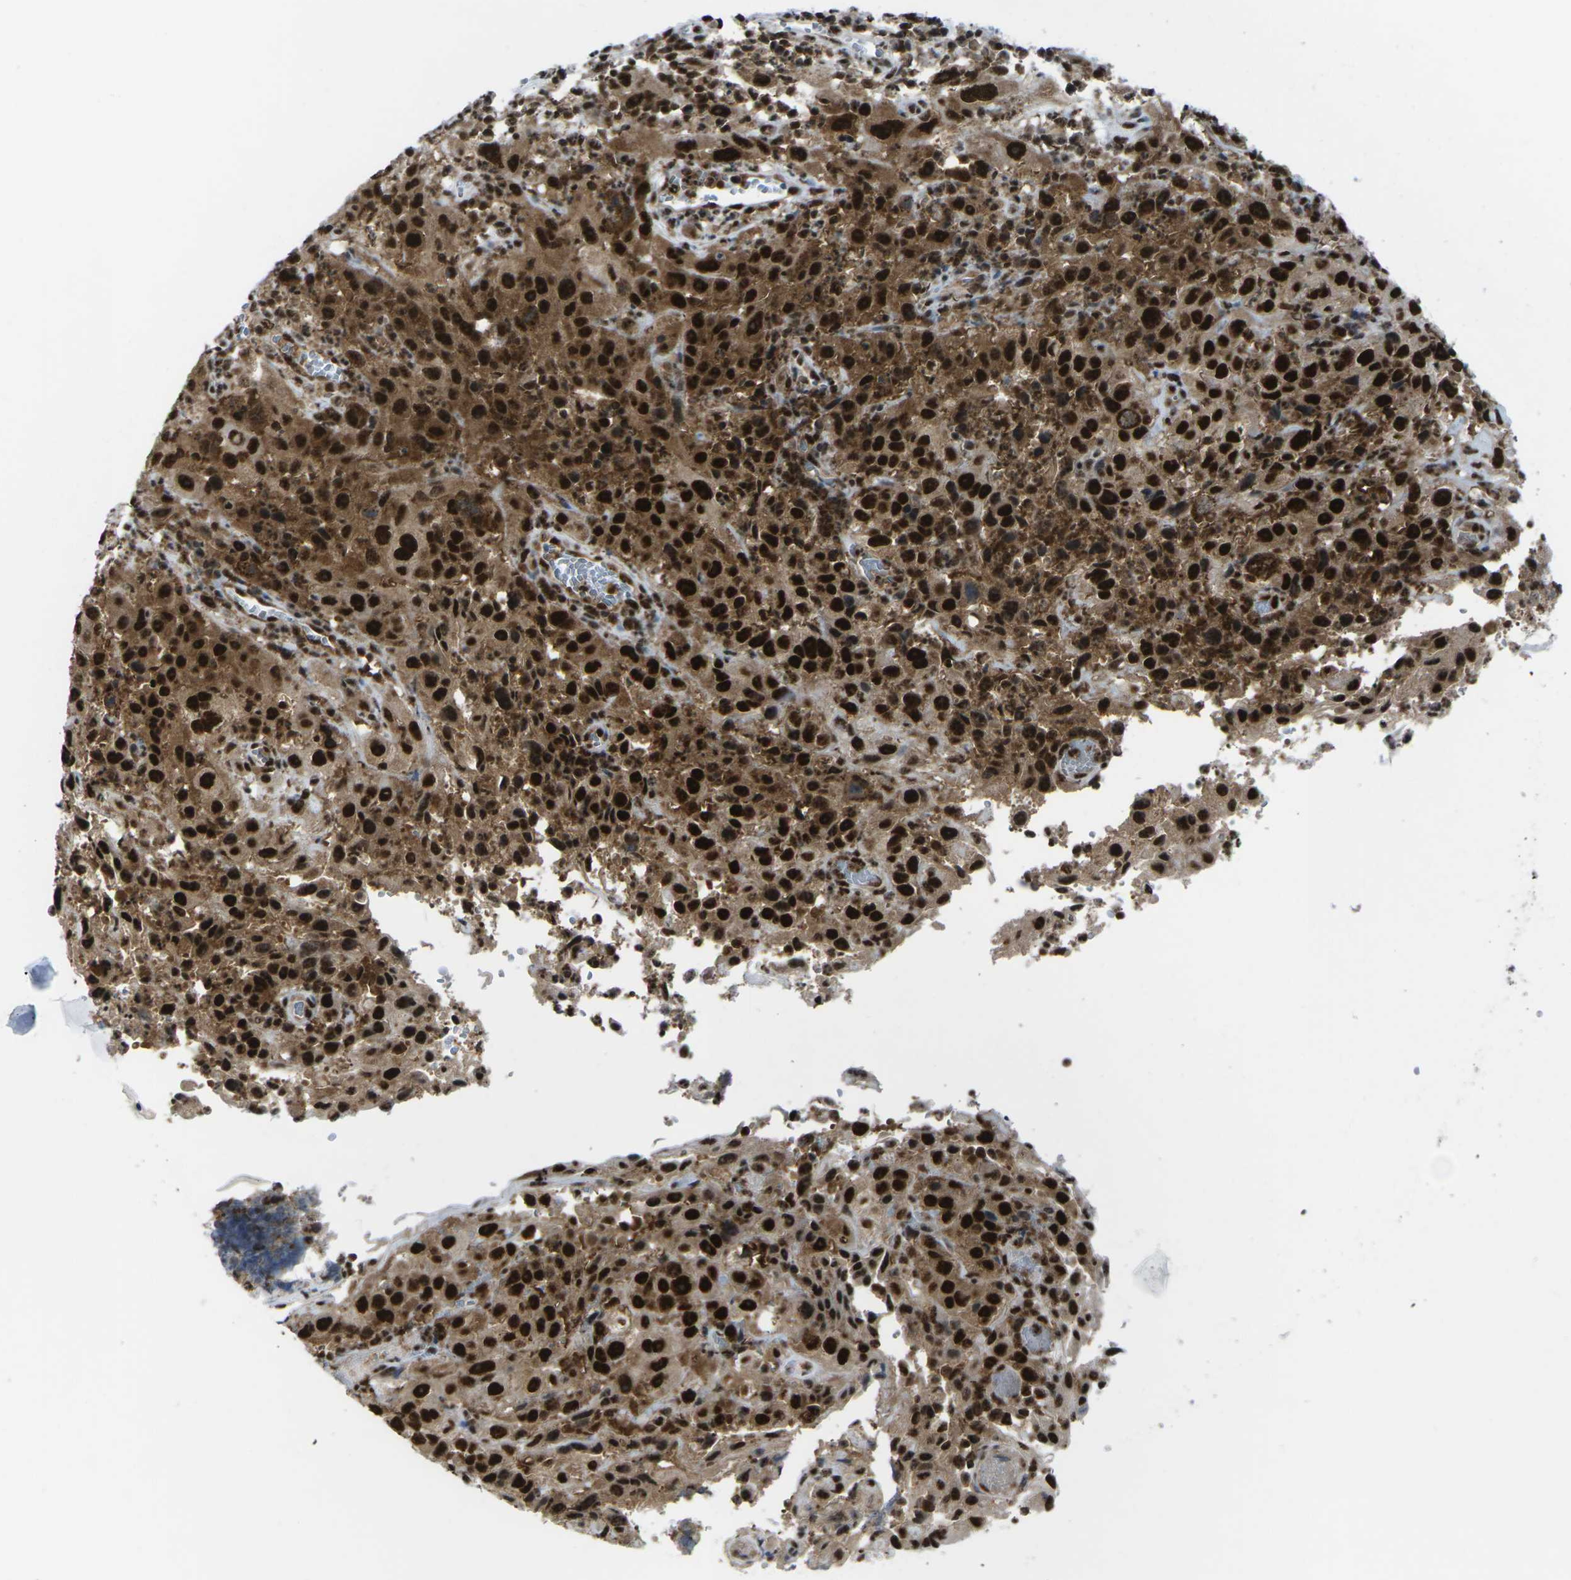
{"staining": {"intensity": "strong", "quantity": ">75%", "location": "cytoplasmic/membranous,nuclear"}, "tissue": "cervical cancer", "cell_type": "Tumor cells", "image_type": "cancer", "snomed": [{"axis": "morphology", "description": "Squamous cell carcinoma, NOS"}, {"axis": "topography", "description": "Cervix"}], "caption": "About >75% of tumor cells in human squamous cell carcinoma (cervical) show strong cytoplasmic/membranous and nuclear protein expression as visualized by brown immunohistochemical staining.", "gene": "MAGOH", "patient": {"sex": "female", "age": 32}}